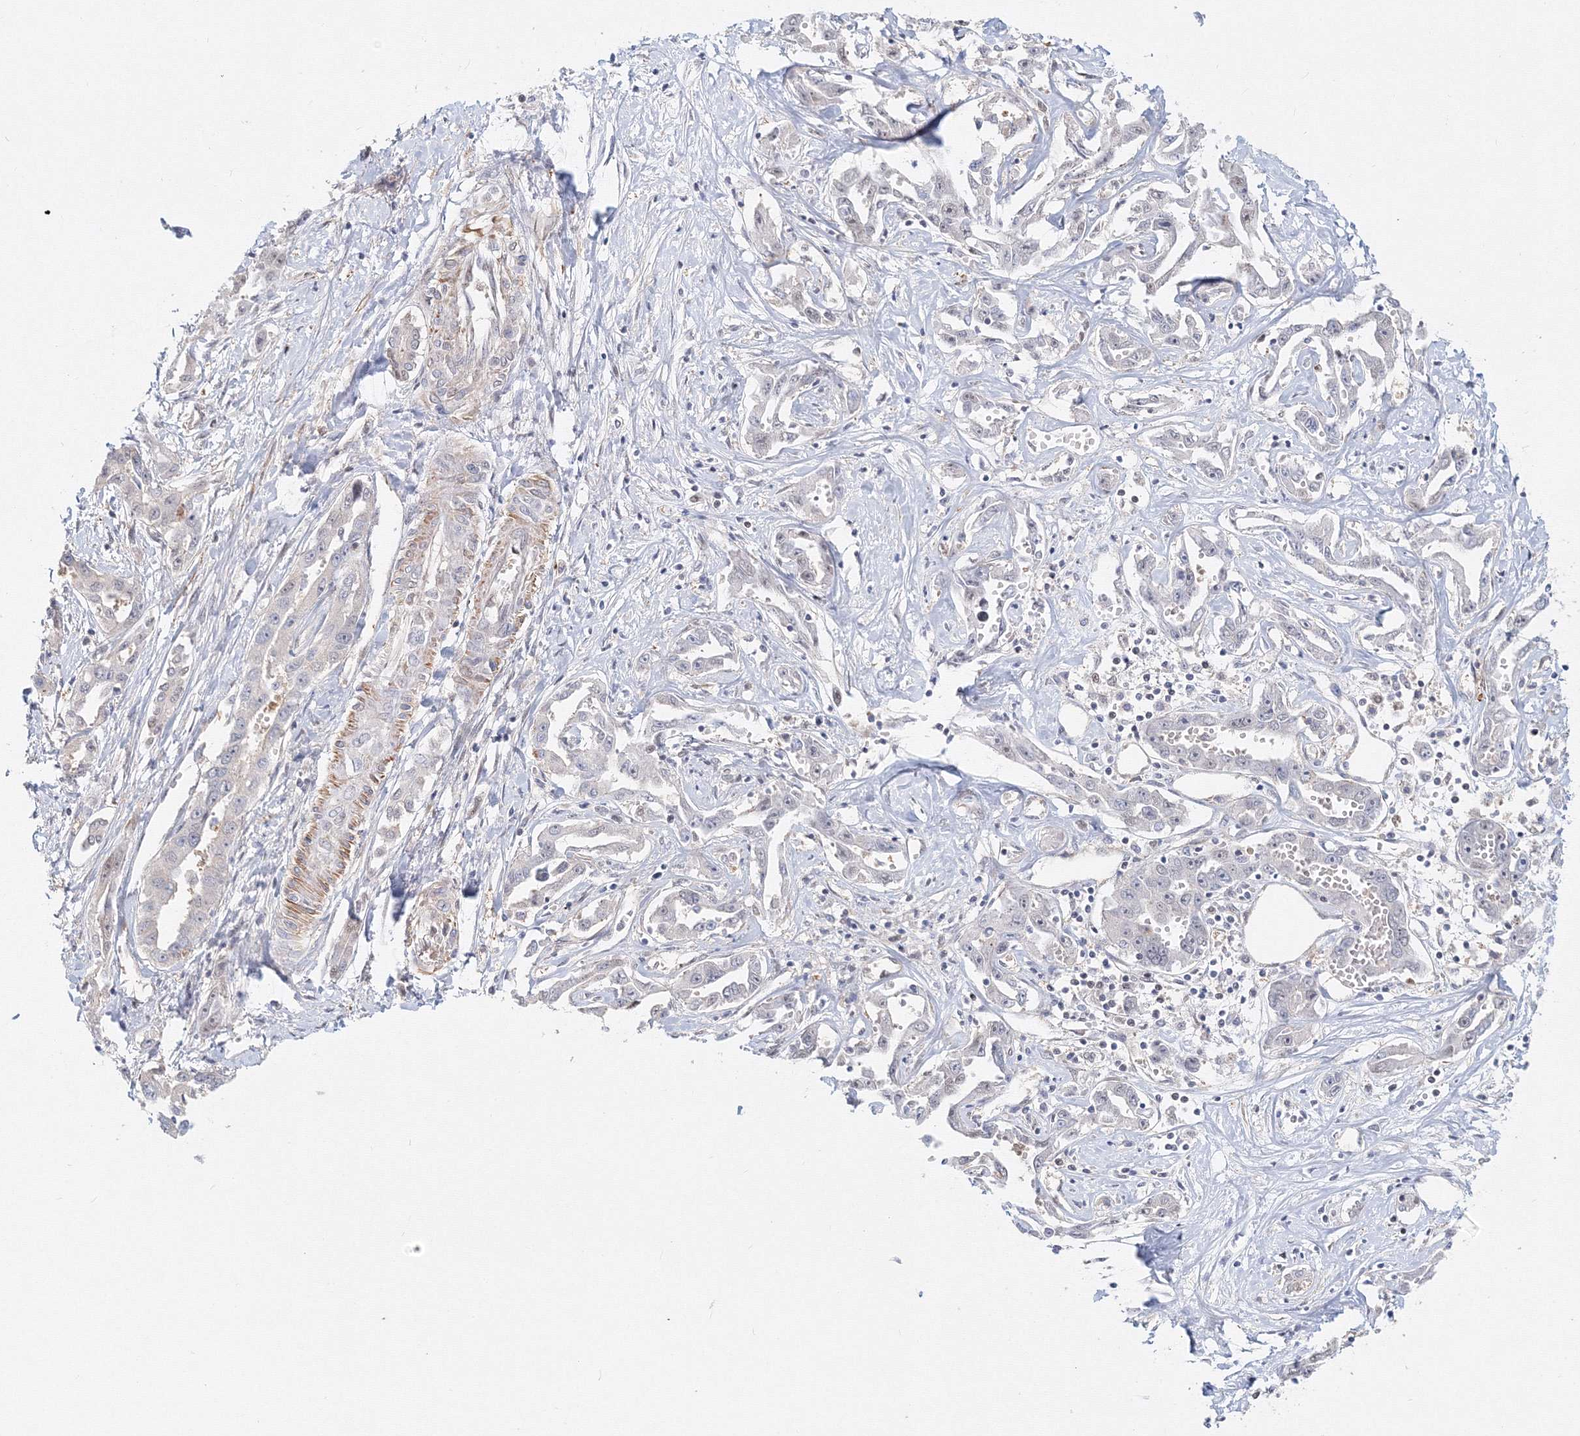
{"staining": {"intensity": "negative", "quantity": "none", "location": "none"}, "tissue": "liver cancer", "cell_type": "Tumor cells", "image_type": "cancer", "snomed": [{"axis": "morphology", "description": "Cholangiocarcinoma"}, {"axis": "topography", "description": "Liver"}], "caption": "This is an immunohistochemistry histopathology image of human liver cancer (cholangiocarcinoma). There is no positivity in tumor cells.", "gene": "ARHGAP21", "patient": {"sex": "male", "age": 59}}